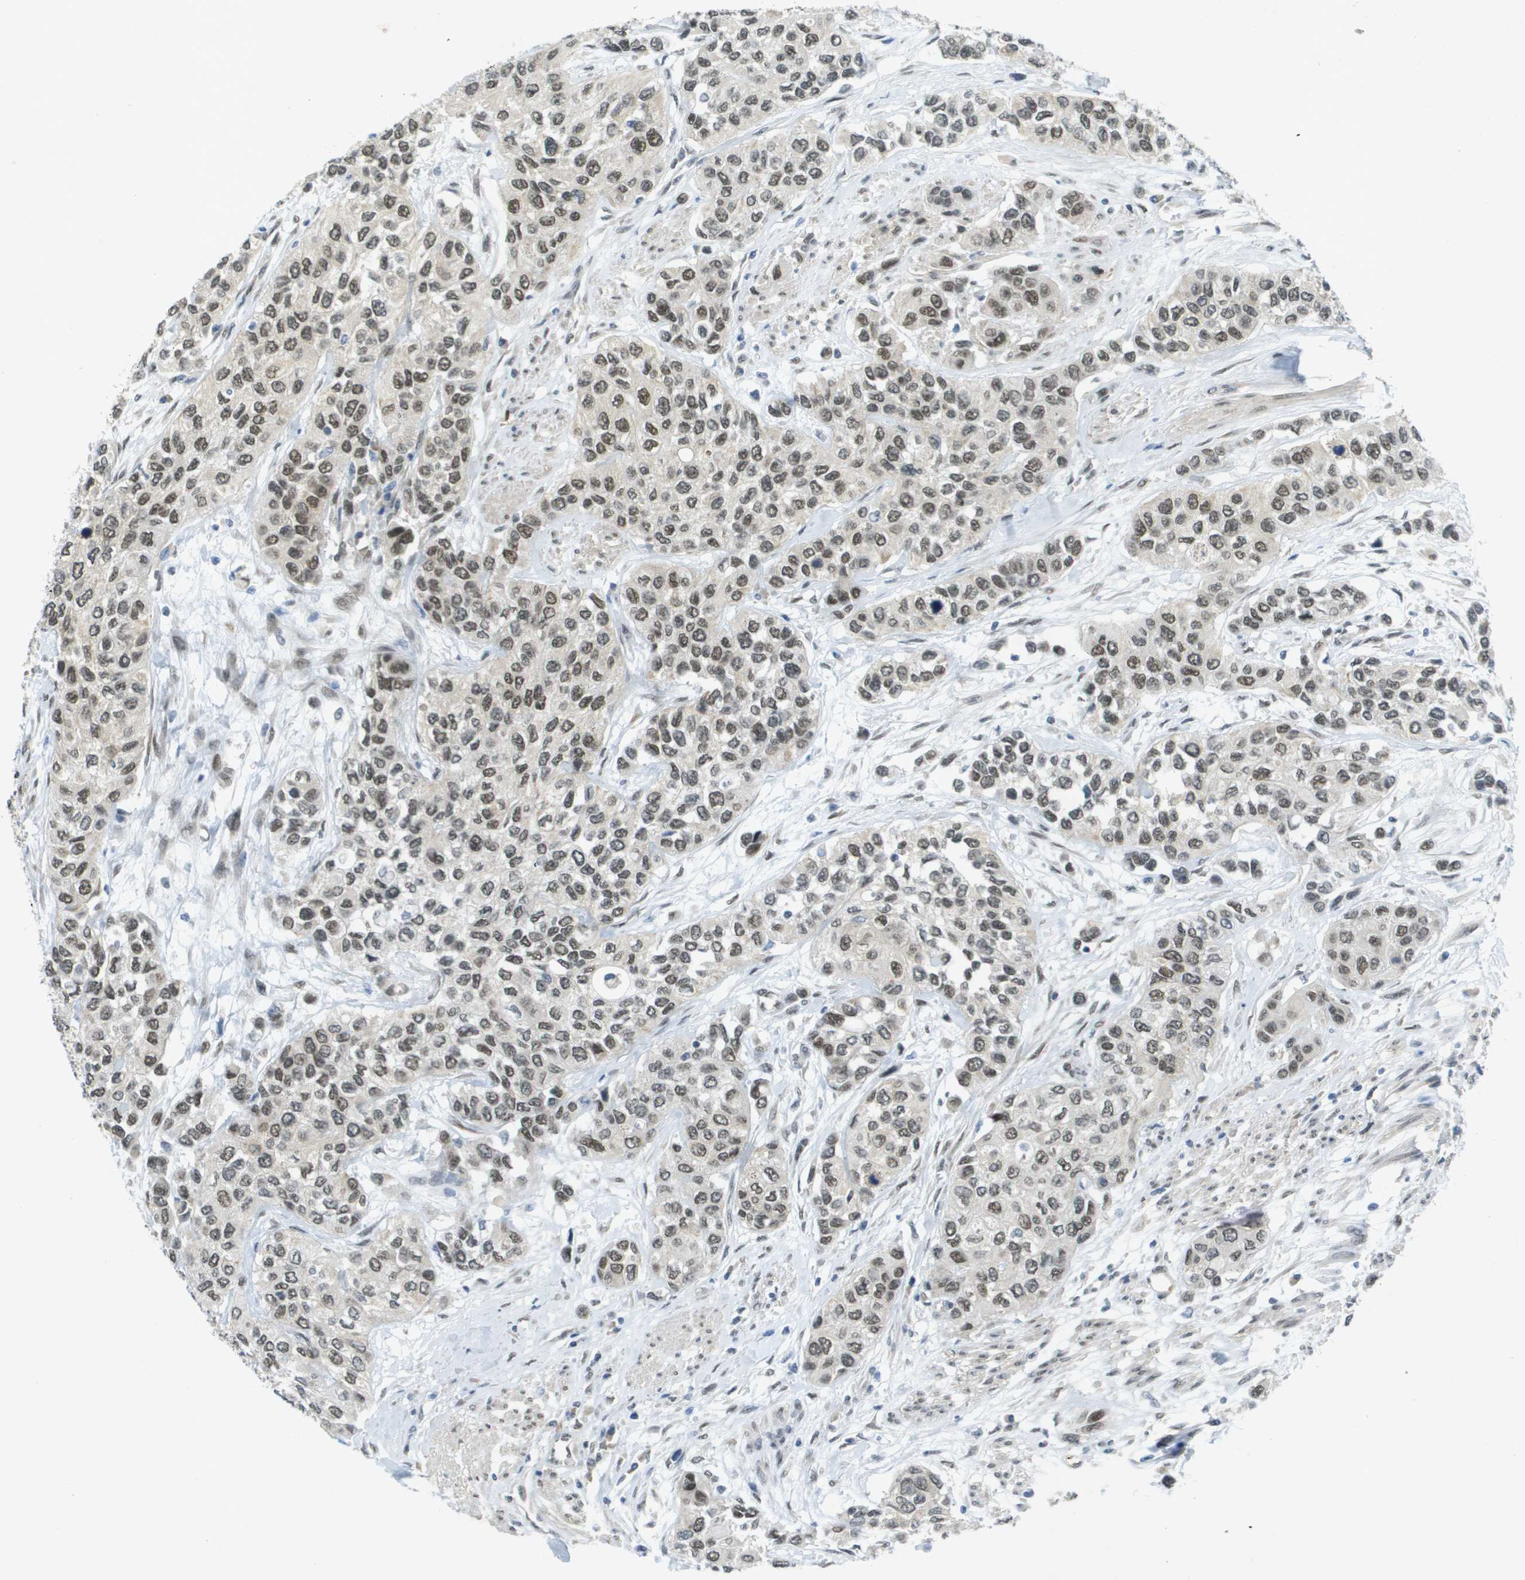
{"staining": {"intensity": "moderate", "quantity": ">75%", "location": "nuclear"}, "tissue": "urothelial cancer", "cell_type": "Tumor cells", "image_type": "cancer", "snomed": [{"axis": "morphology", "description": "Urothelial carcinoma, High grade"}, {"axis": "topography", "description": "Urinary bladder"}], "caption": "About >75% of tumor cells in human urothelial carcinoma (high-grade) exhibit moderate nuclear protein staining as visualized by brown immunohistochemical staining.", "gene": "ARID1B", "patient": {"sex": "female", "age": 56}}